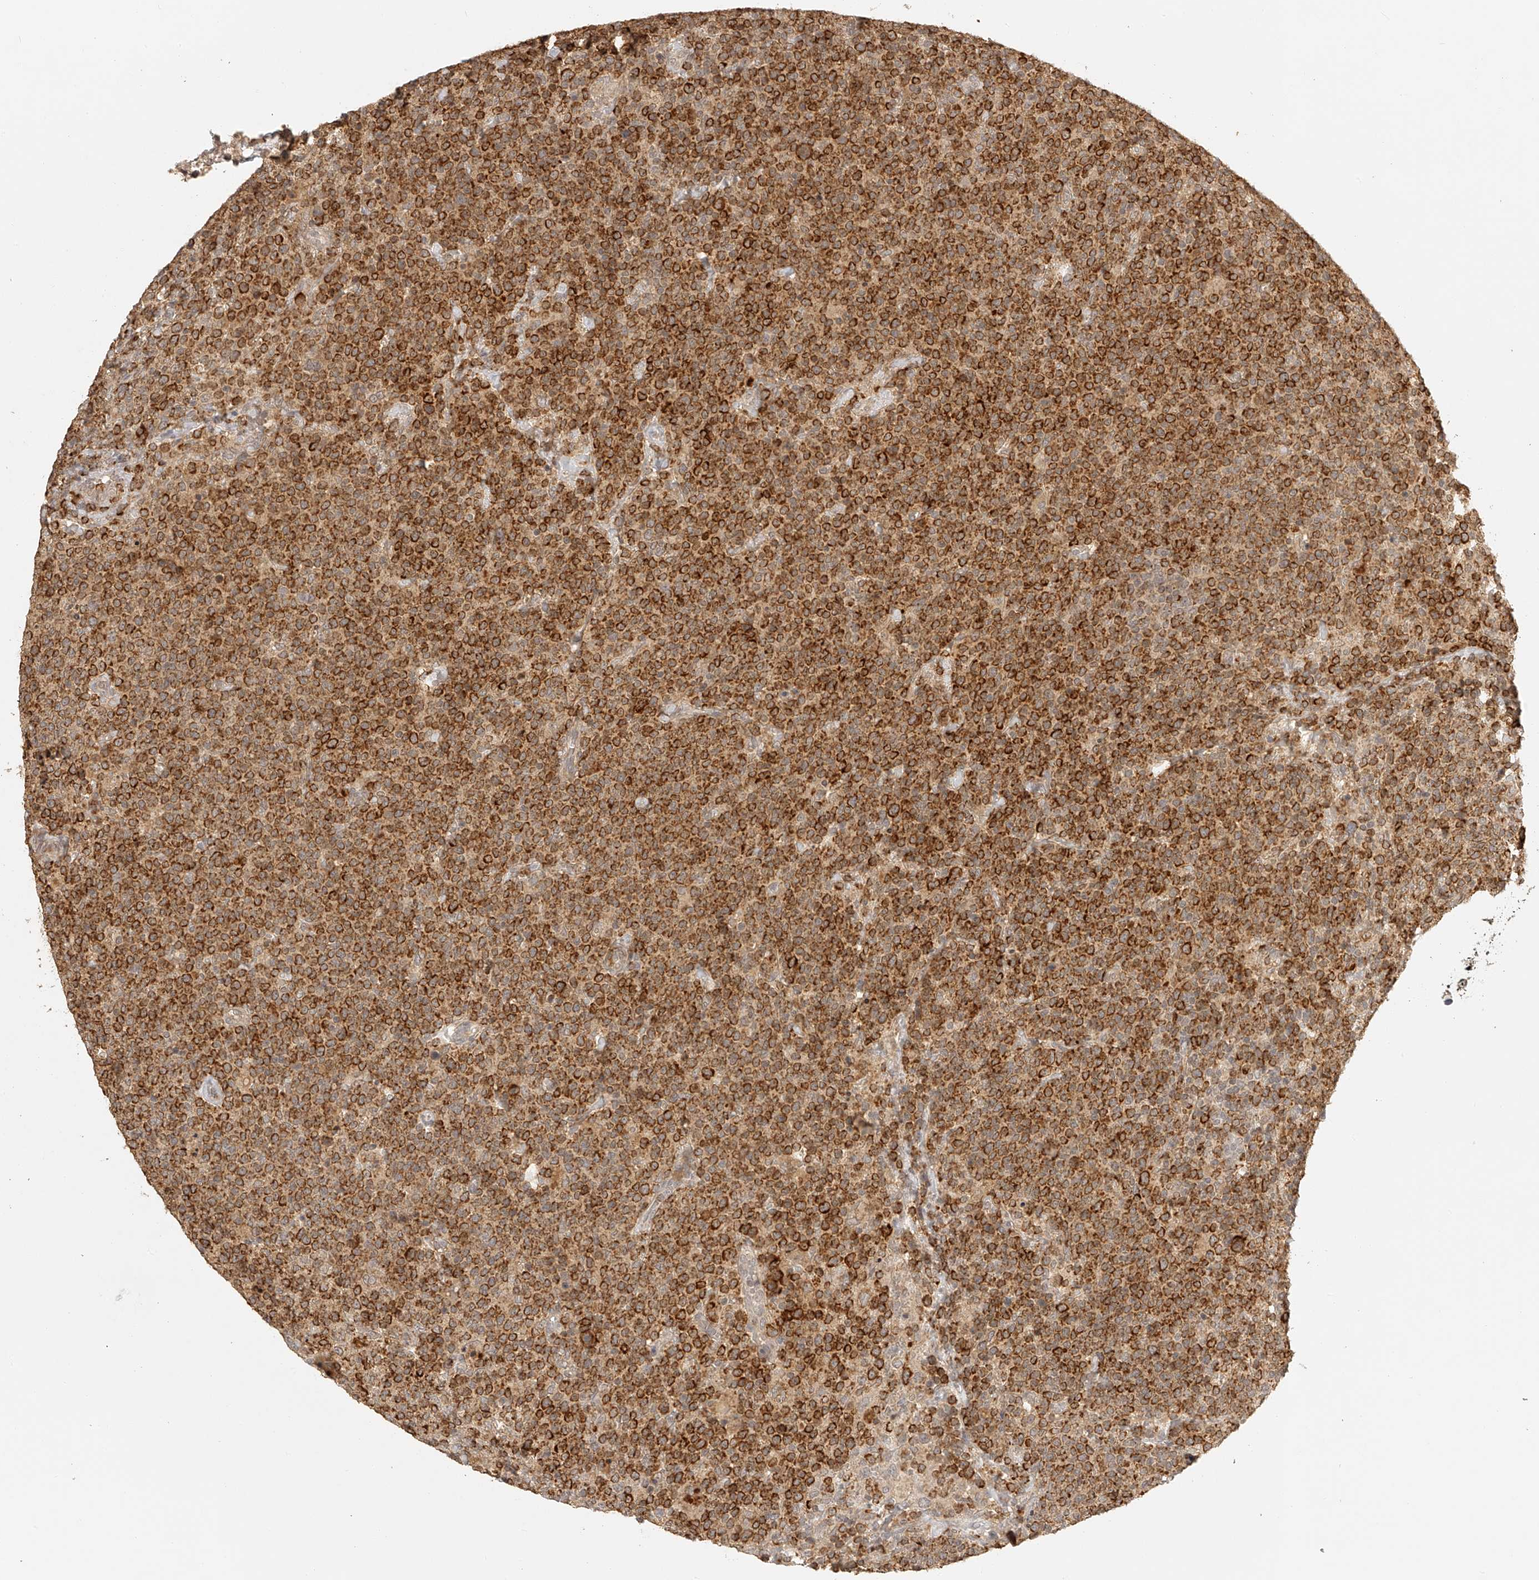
{"staining": {"intensity": "strong", "quantity": ">75%", "location": "cytoplasmic/membranous"}, "tissue": "lymphoma", "cell_type": "Tumor cells", "image_type": "cancer", "snomed": [{"axis": "morphology", "description": "Malignant lymphoma, non-Hodgkin's type, High grade"}, {"axis": "topography", "description": "Lymph node"}], "caption": "High-grade malignant lymphoma, non-Hodgkin's type tissue reveals strong cytoplasmic/membranous staining in approximately >75% of tumor cells (DAB (3,3'-diaminobenzidine) = brown stain, brightfield microscopy at high magnification).", "gene": "BCL2L11", "patient": {"sex": "male", "age": 61}}